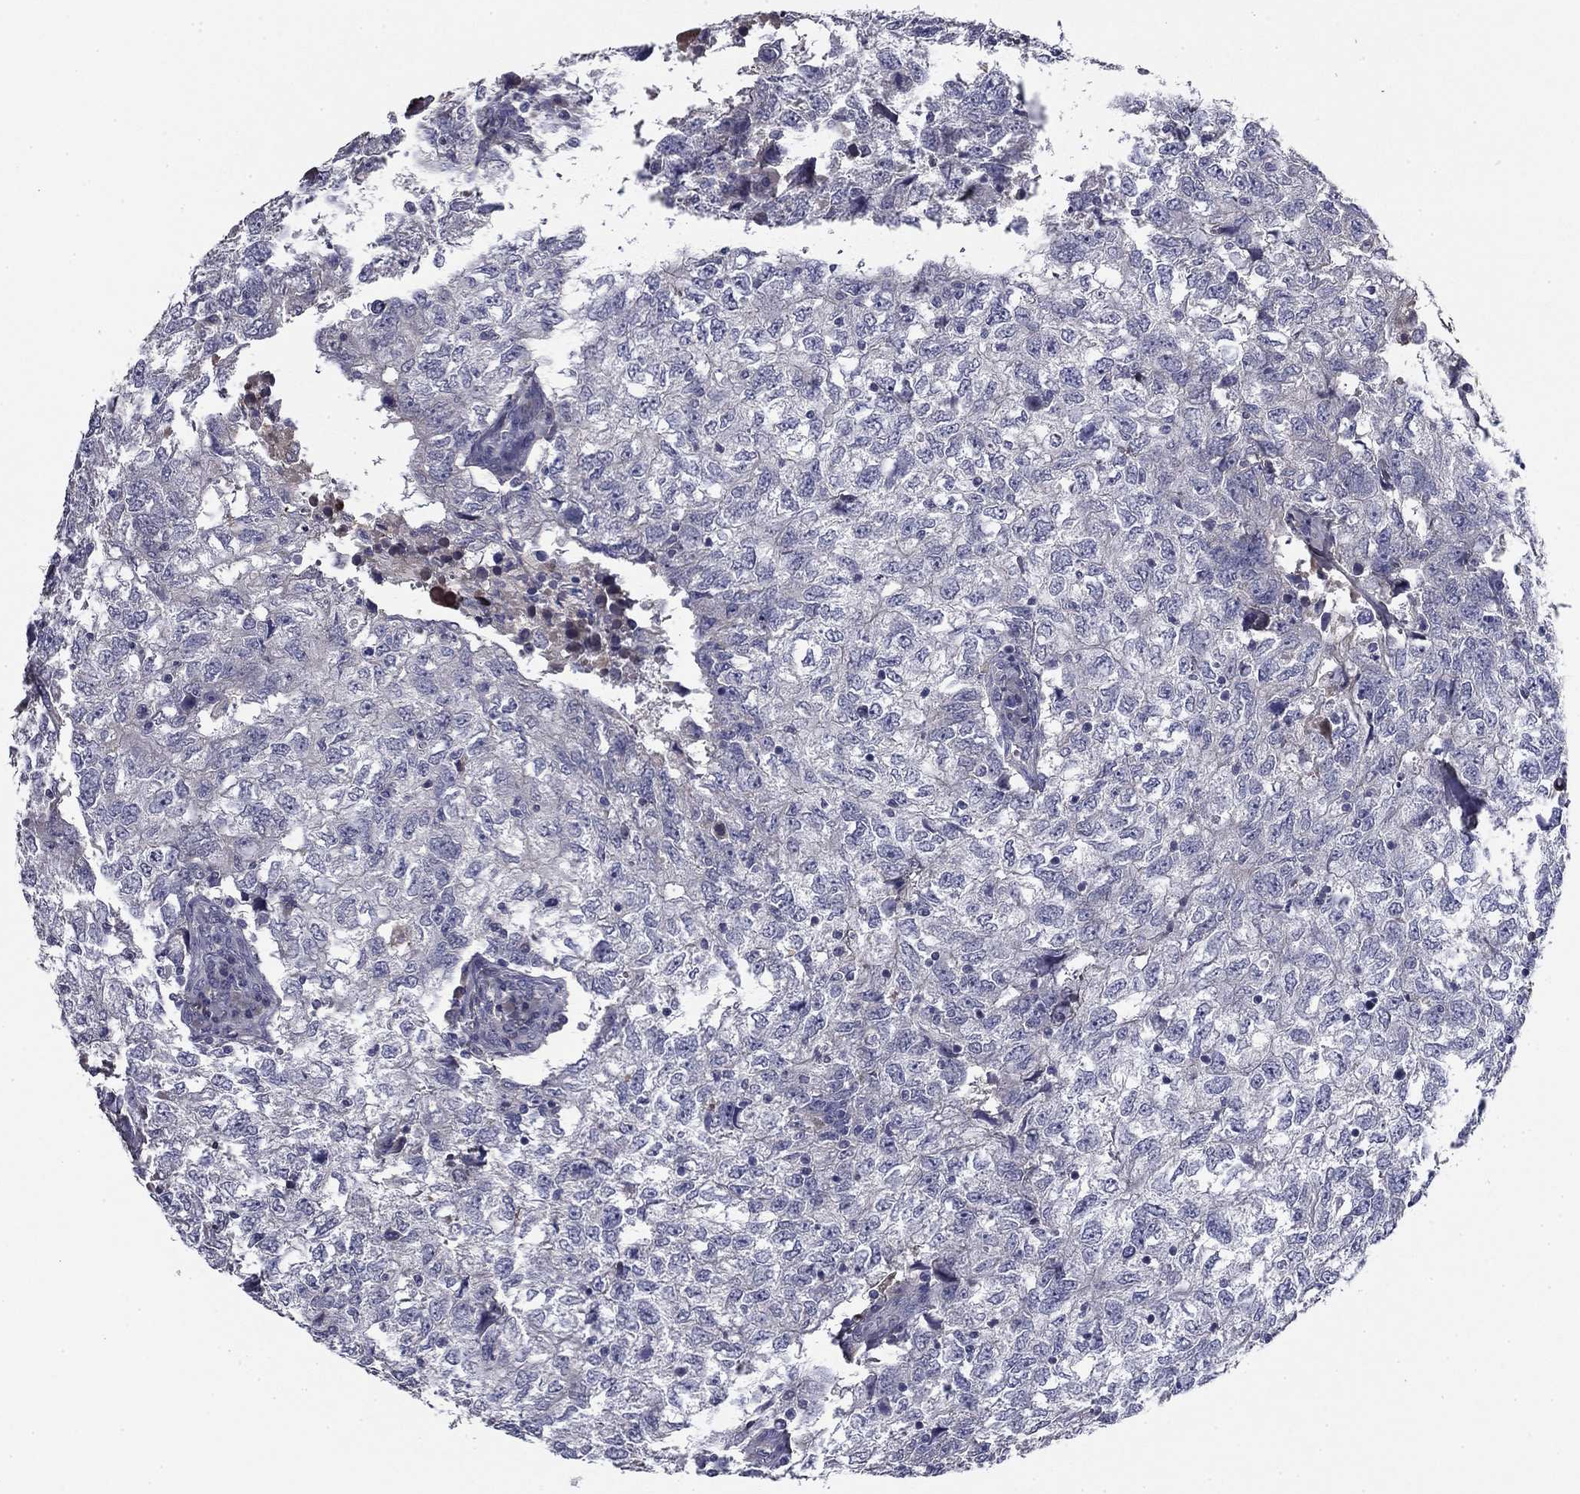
{"staining": {"intensity": "negative", "quantity": "none", "location": "none"}, "tissue": "breast cancer", "cell_type": "Tumor cells", "image_type": "cancer", "snomed": [{"axis": "morphology", "description": "Duct carcinoma"}, {"axis": "topography", "description": "Breast"}], "caption": "The immunohistochemistry micrograph has no significant positivity in tumor cells of breast intraductal carcinoma tissue.", "gene": "COL2A1", "patient": {"sex": "female", "age": 30}}